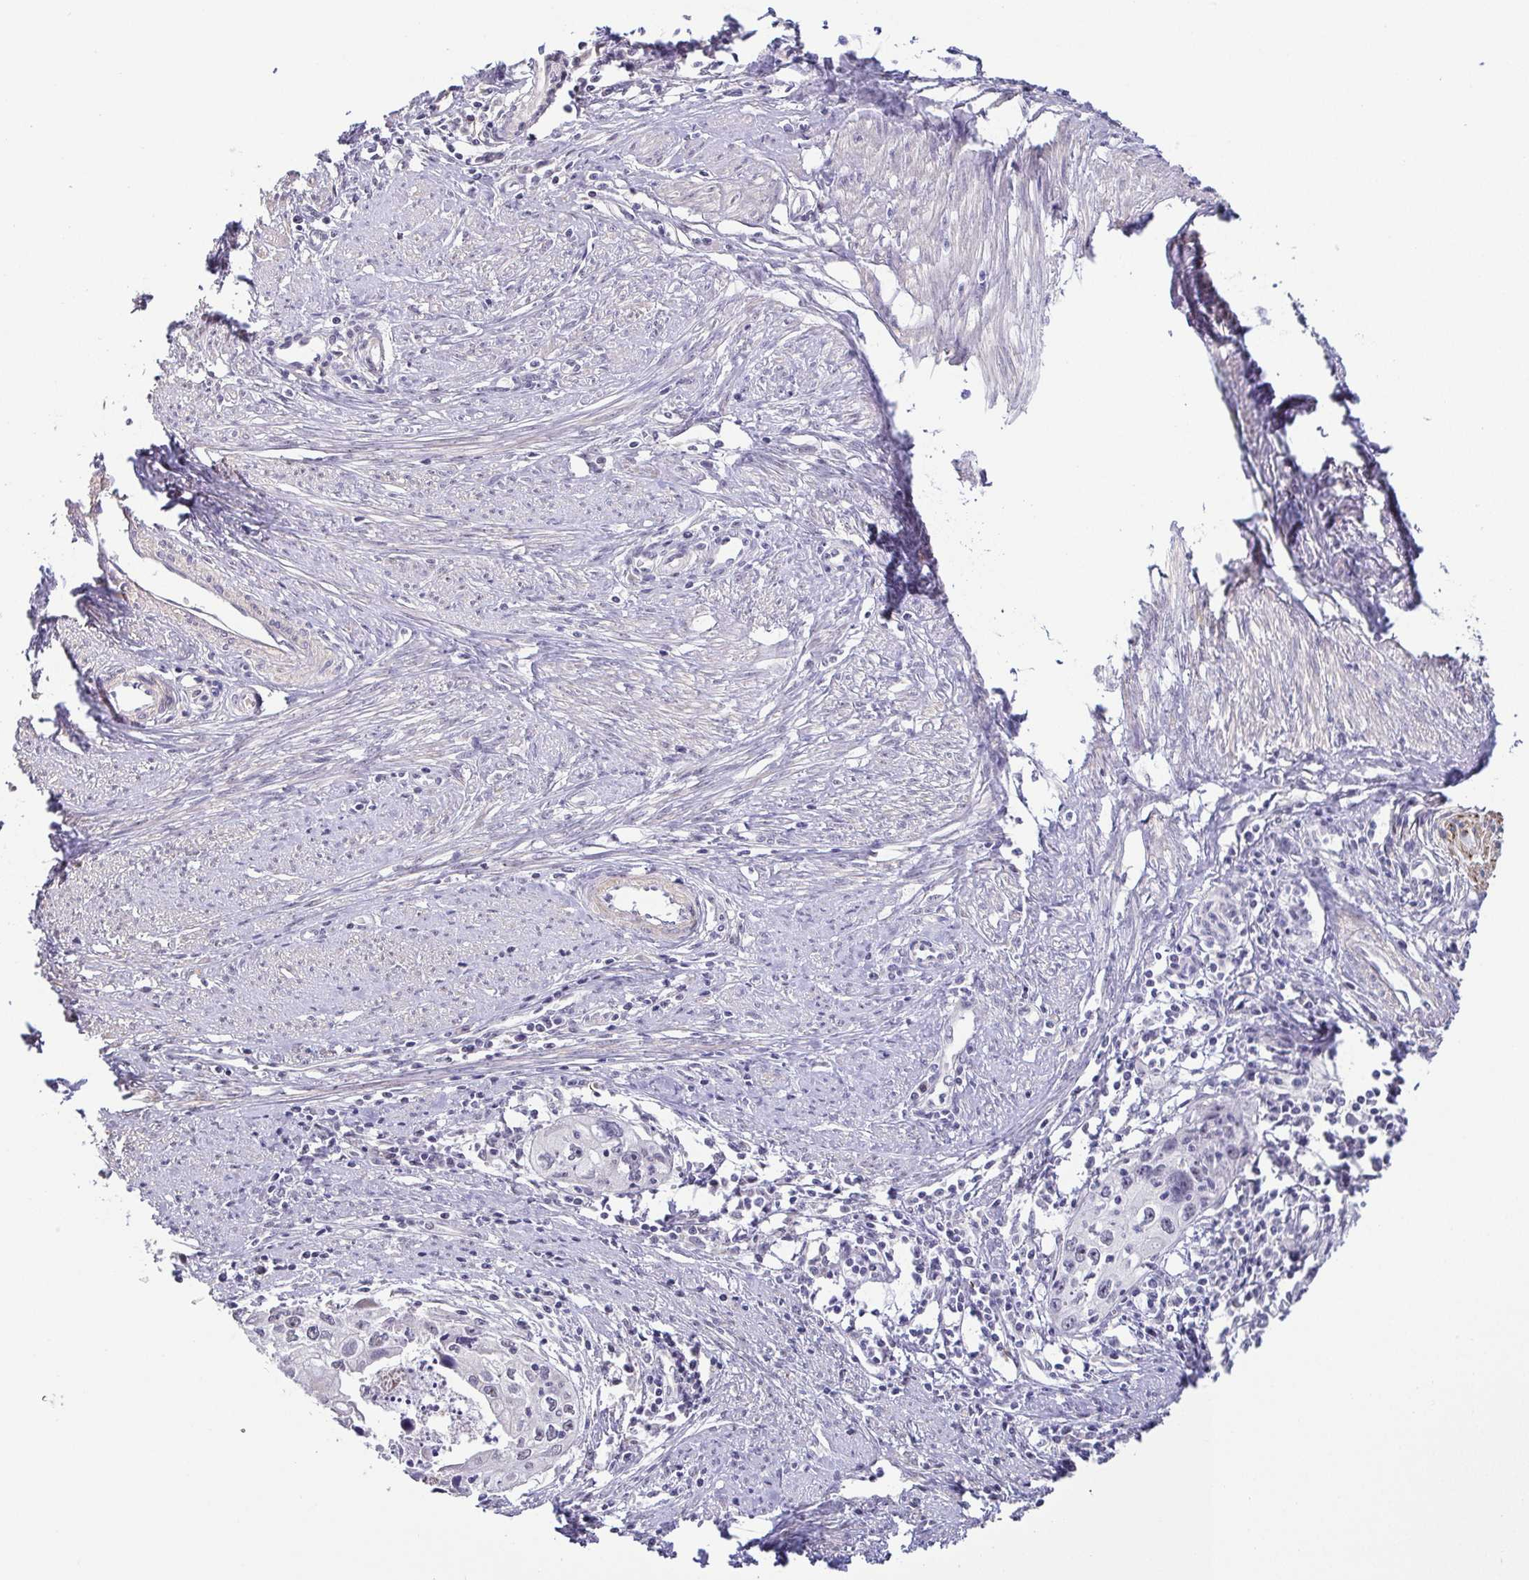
{"staining": {"intensity": "negative", "quantity": "none", "location": "none"}, "tissue": "cervical cancer", "cell_type": "Tumor cells", "image_type": "cancer", "snomed": [{"axis": "morphology", "description": "Squamous cell carcinoma, NOS"}, {"axis": "topography", "description": "Cervix"}], "caption": "DAB (3,3'-diaminobenzidine) immunohistochemical staining of human cervical cancer exhibits no significant staining in tumor cells. Nuclei are stained in blue.", "gene": "NEFH", "patient": {"sex": "female", "age": 40}}